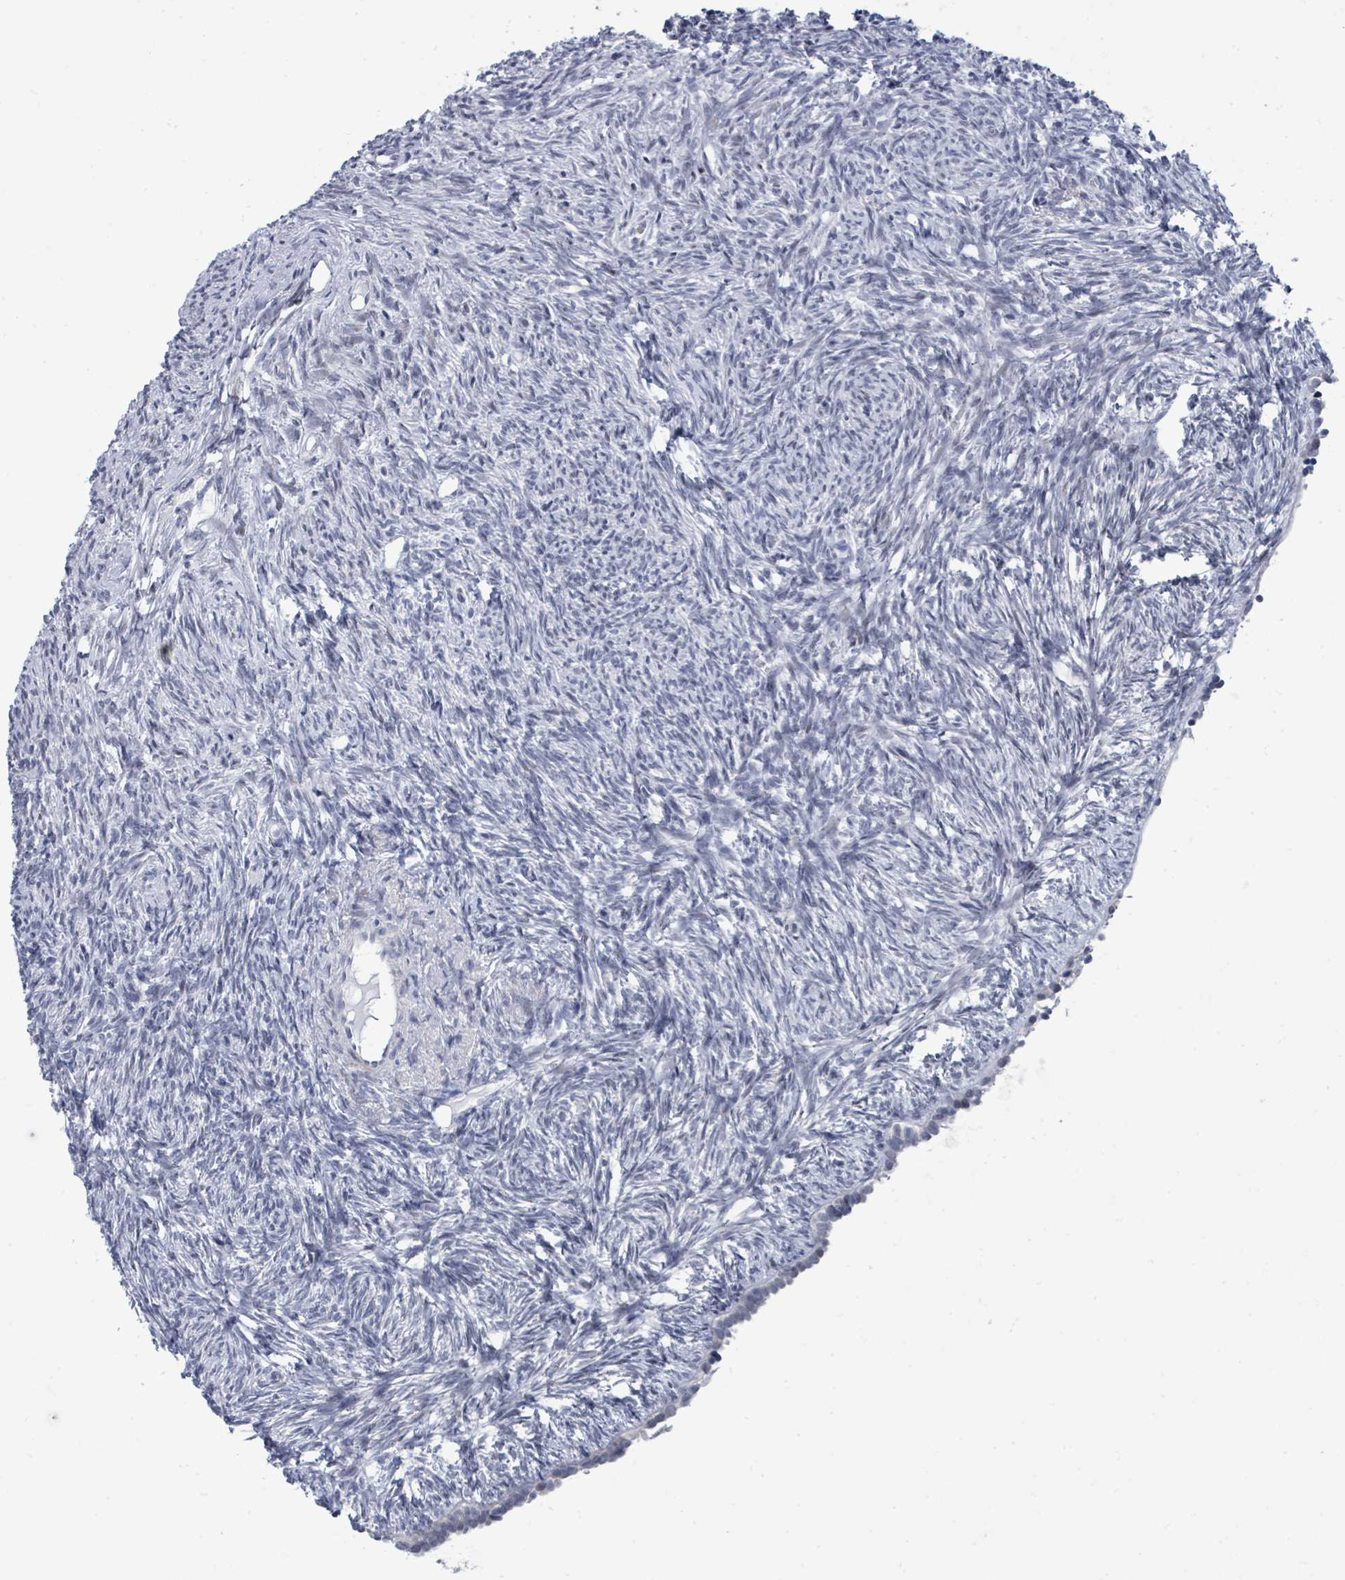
{"staining": {"intensity": "negative", "quantity": "none", "location": "none"}, "tissue": "ovary", "cell_type": "Ovarian stroma cells", "image_type": "normal", "snomed": [{"axis": "morphology", "description": "Normal tissue, NOS"}, {"axis": "topography", "description": "Ovary"}], "caption": "The IHC photomicrograph has no significant staining in ovarian stroma cells of ovary. (DAB immunohistochemistry (IHC), high magnification).", "gene": "CT45A10", "patient": {"sex": "female", "age": 51}}